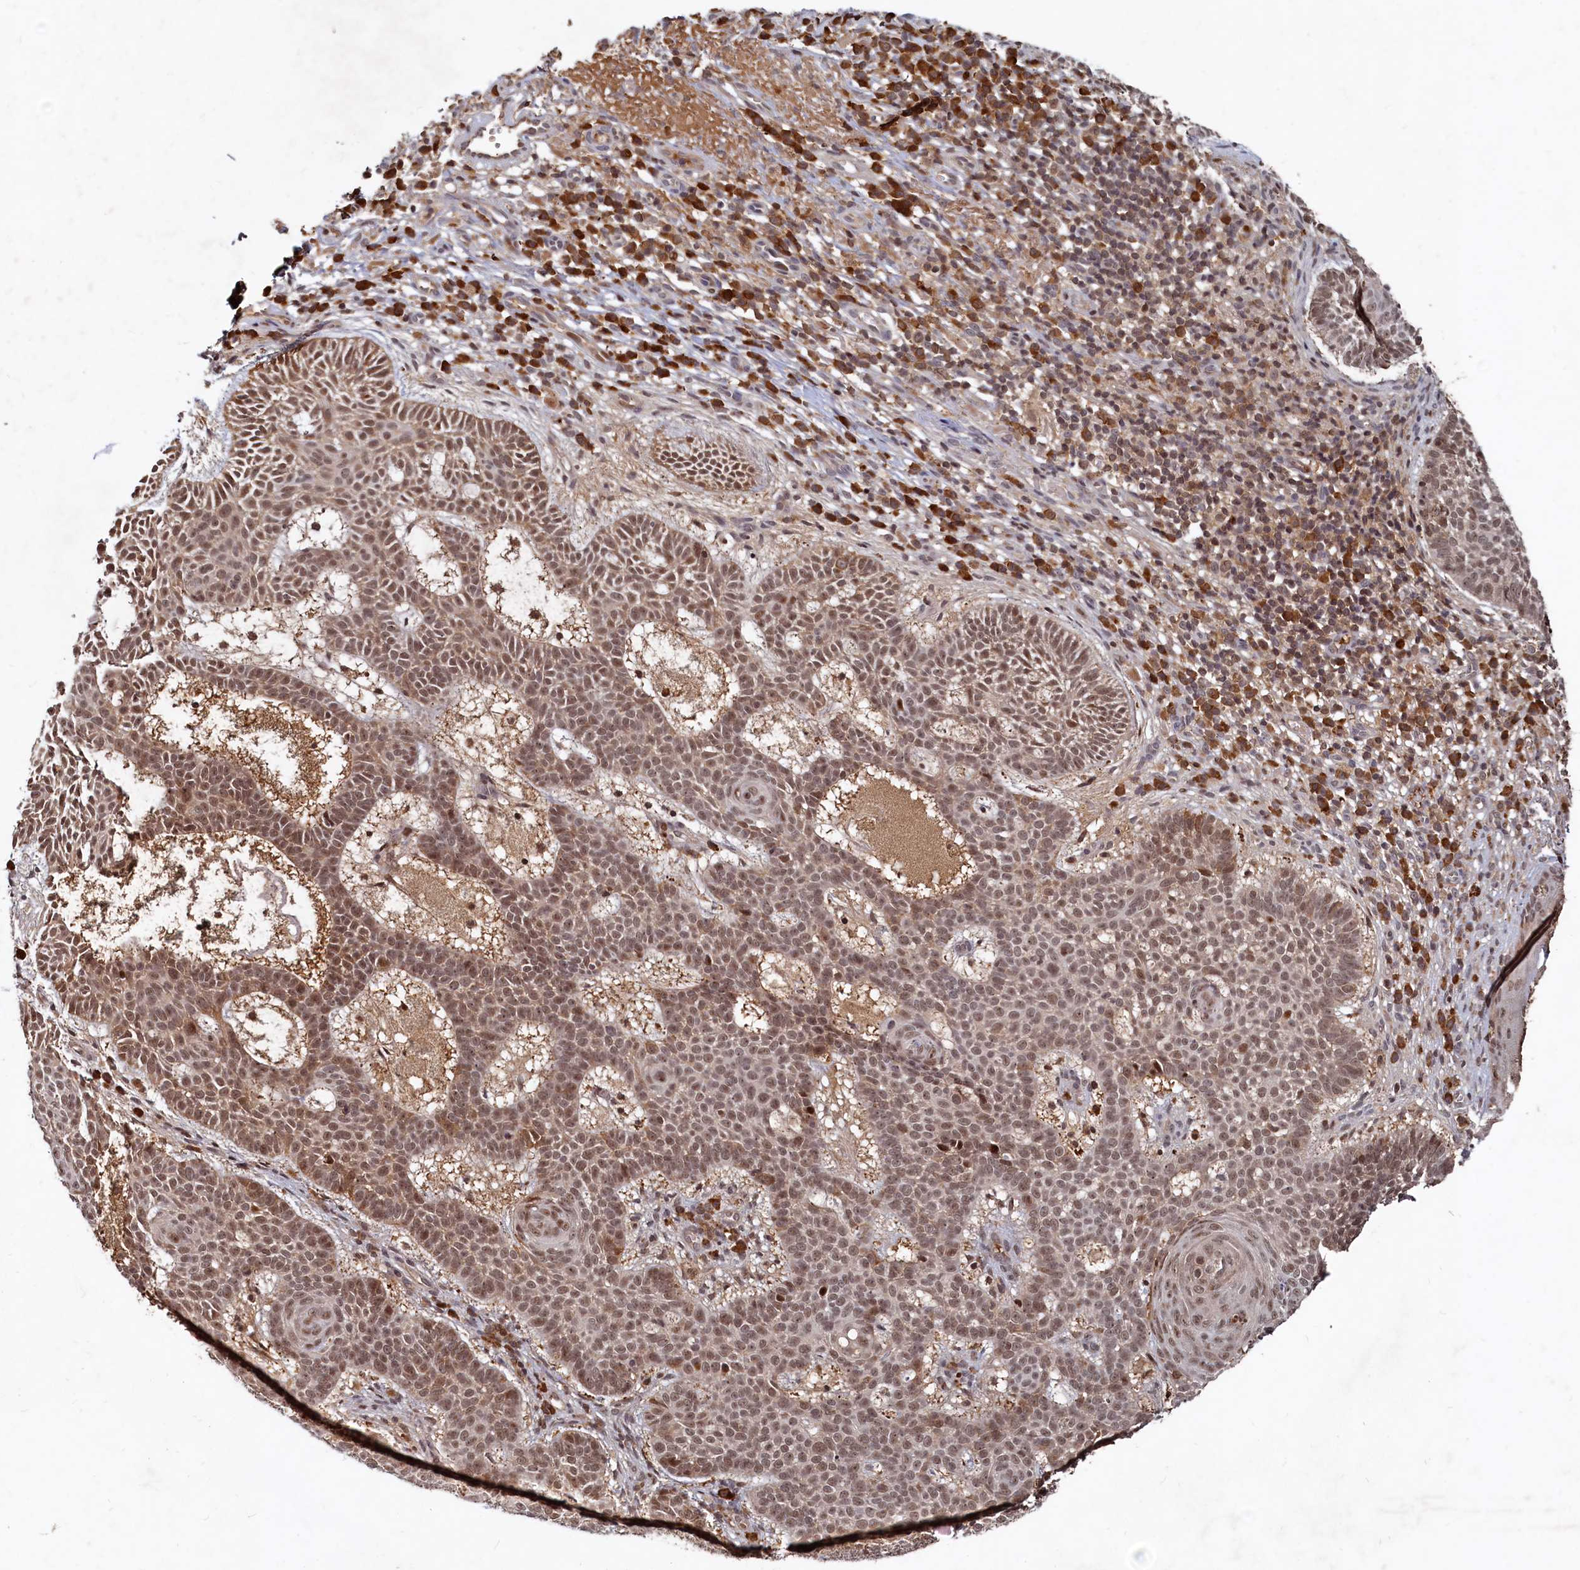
{"staining": {"intensity": "moderate", "quantity": ">75%", "location": "nuclear"}, "tissue": "skin cancer", "cell_type": "Tumor cells", "image_type": "cancer", "snomed": [{"axis": "morphology", "description": "Basal cell carcinoma"}, {"axis": "topography", "description": "Skin"}], "caption": "IHC of skin cancer reveals medium levels of moderate nuclear staining in approximately >75% of tumor cells.", "gene": "TRAPPC4", "patient": {"sex": "male", "age": 85}}